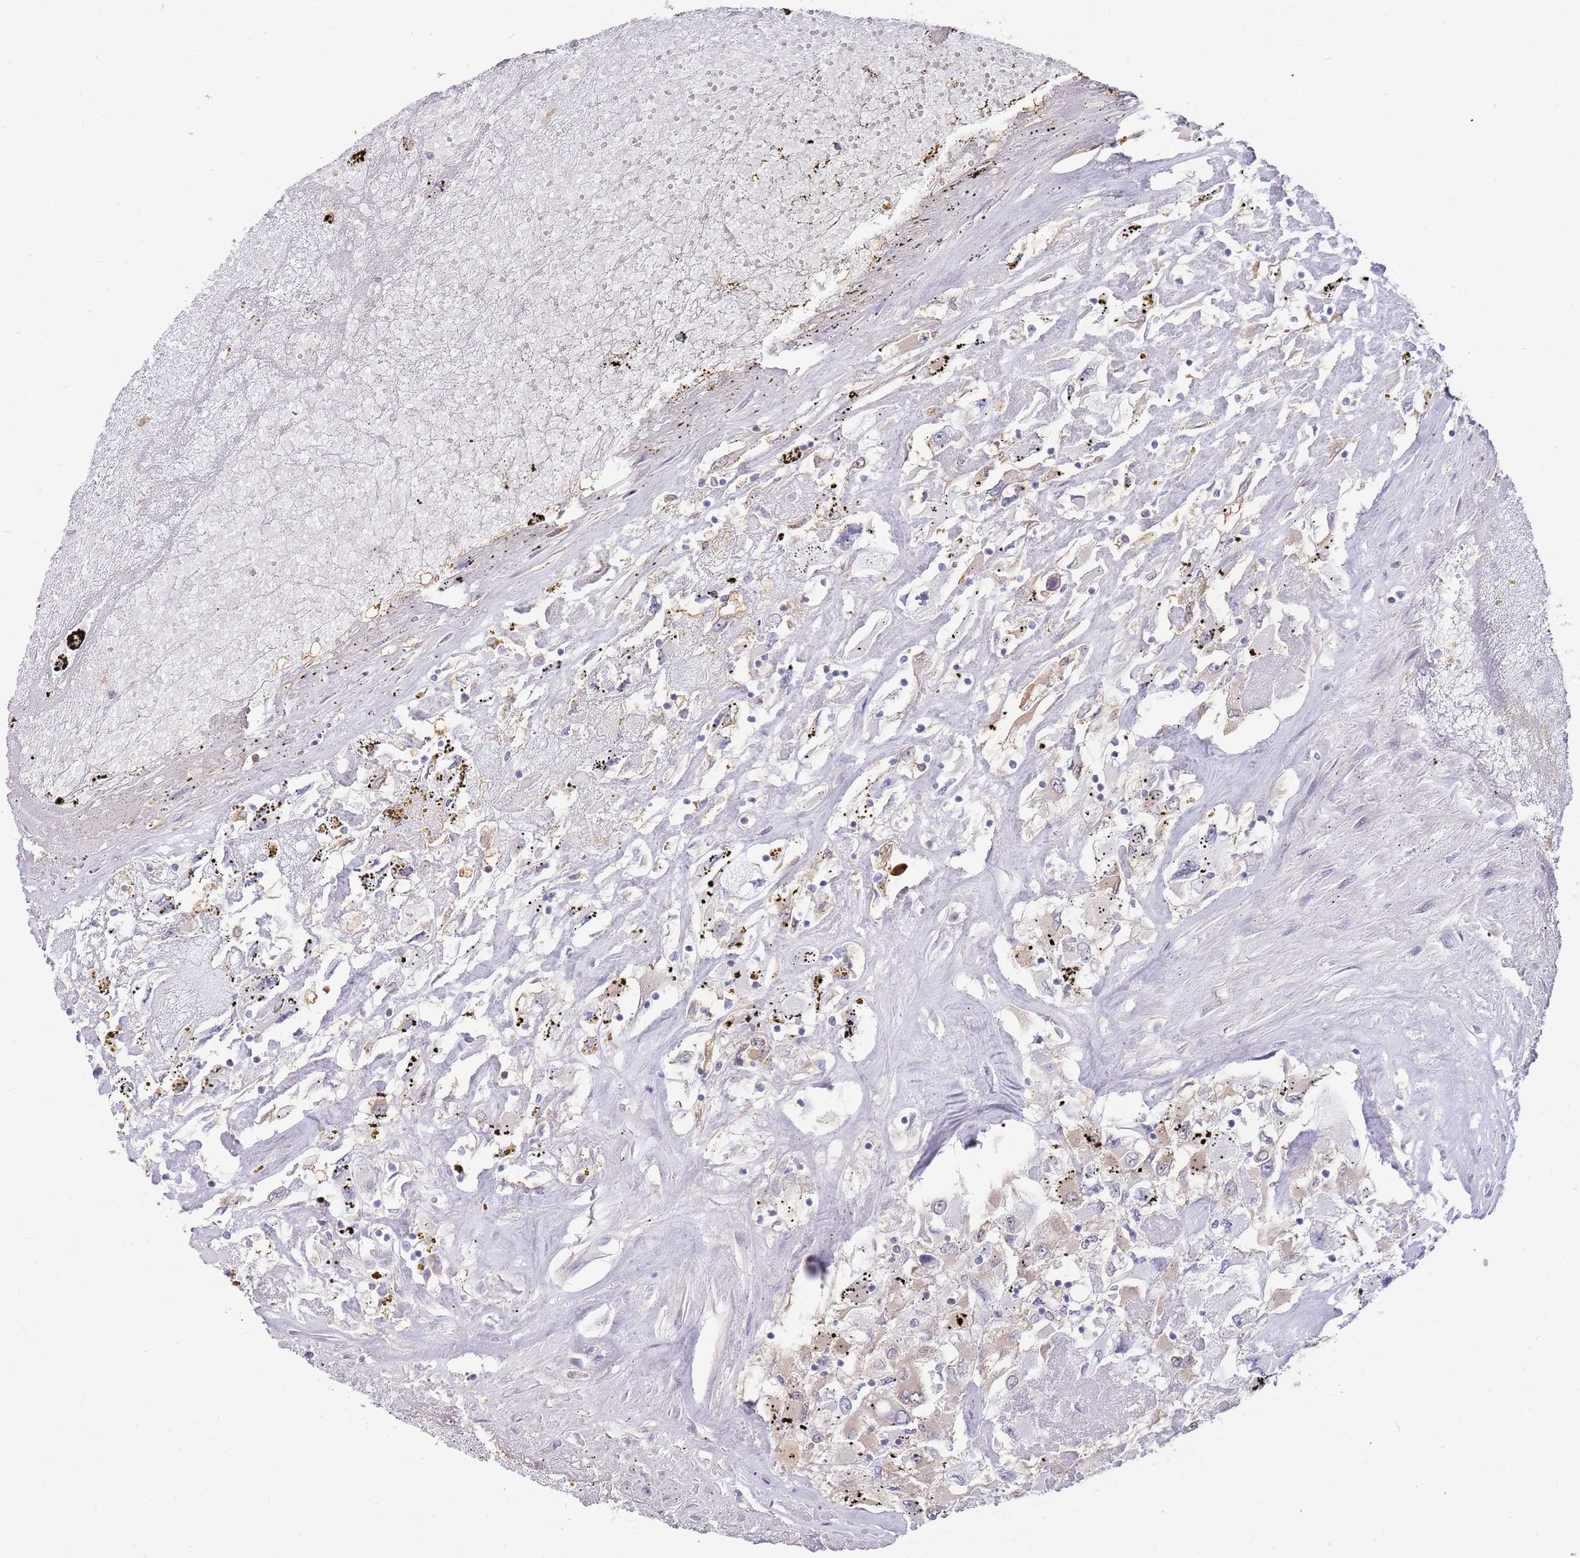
{"staining": {"intensity": "weak", "quantity": "<25%", "location": "cytoplasmic/membranous"}, "tissue": "renal cancer", "cell_type": "Tumor cells", "image_type": "cancer", "snomed": [{"axis": "morphology", "description": "Adenocarcinoma, NOS"}, {"axis": "topography", "description": "Kidney"}], "caption": "IHC image of adenocarcinoma (renal) stained for a protein (brown), which reveals no expression in tumor cells.", "gene": "AP5S1", "patient": {"sex": "female", "age": 52}}